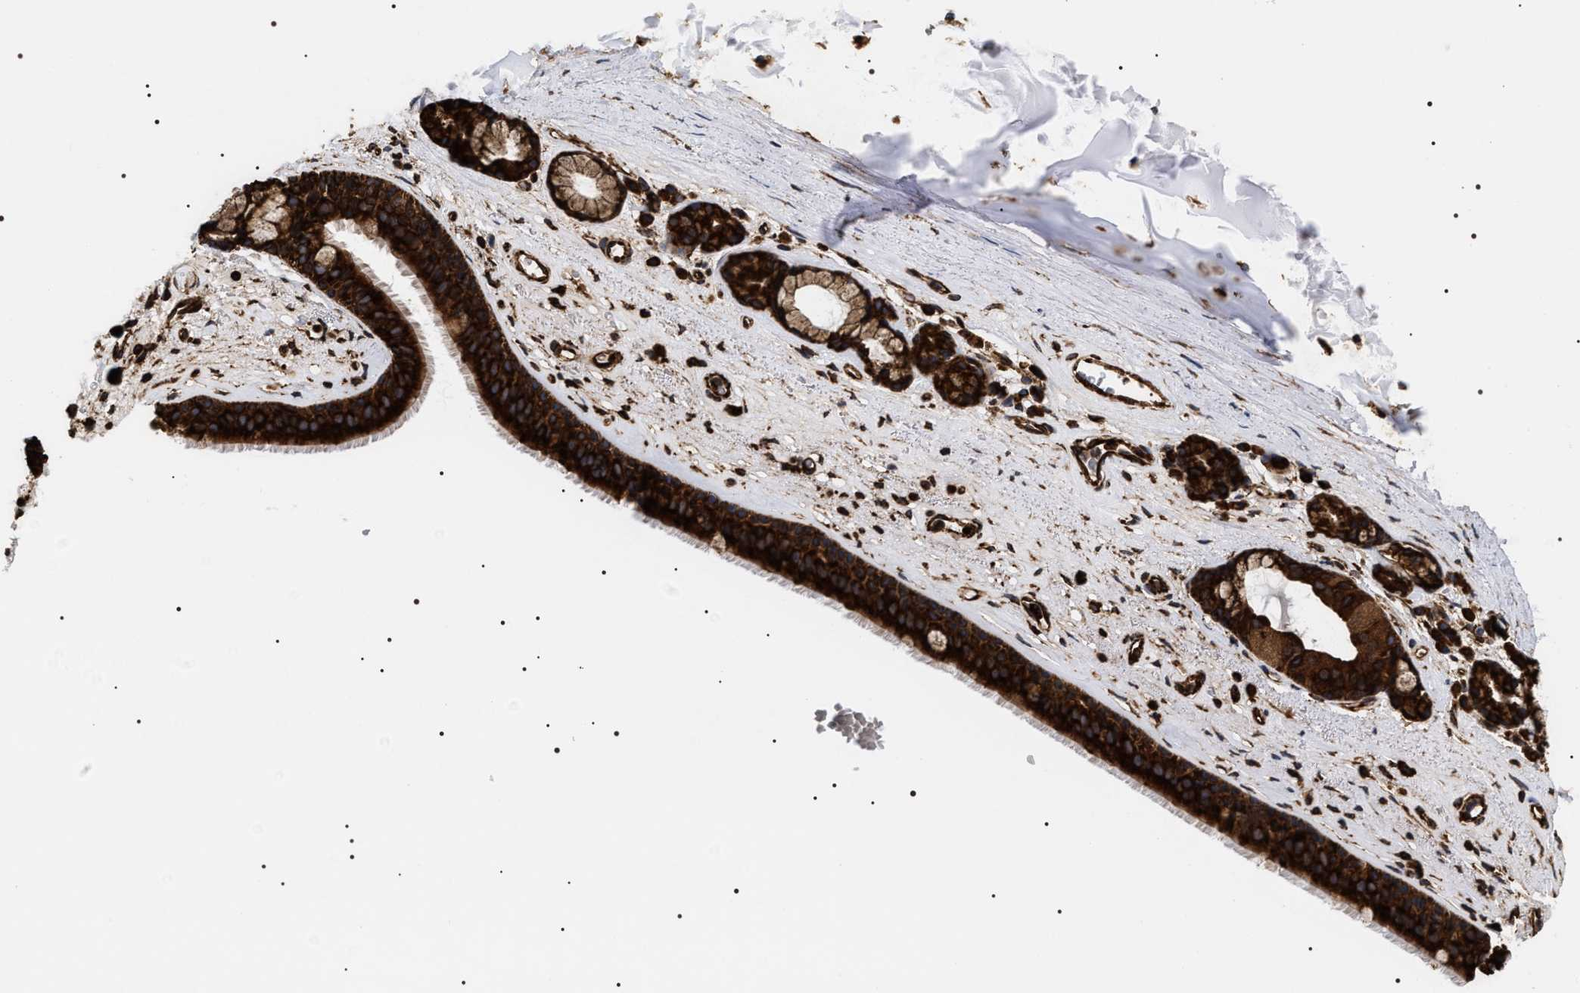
{"staining": {"intensity": "strong", "quantity": ">75%", "location": "cytoplasmic/membranous"}, "tissue": "bronchus", "cell_type": "Respiratory epithelial cells", "image_type": "normal", "snomed": [{"axis": "morphology", "description": "Normal tissue, NOS"}, {"axis": "topography", "description": "Cartilage tissue"}], "caption": "About >75% of respiratory epithelial cells in benign human bronchus demonstrate strong cytoplasmic/membranous protein positivity as visualized by brown immunohistochemical staining.", "gene": "SERBP1", "patient": {"sex": "female", "age": 63}}